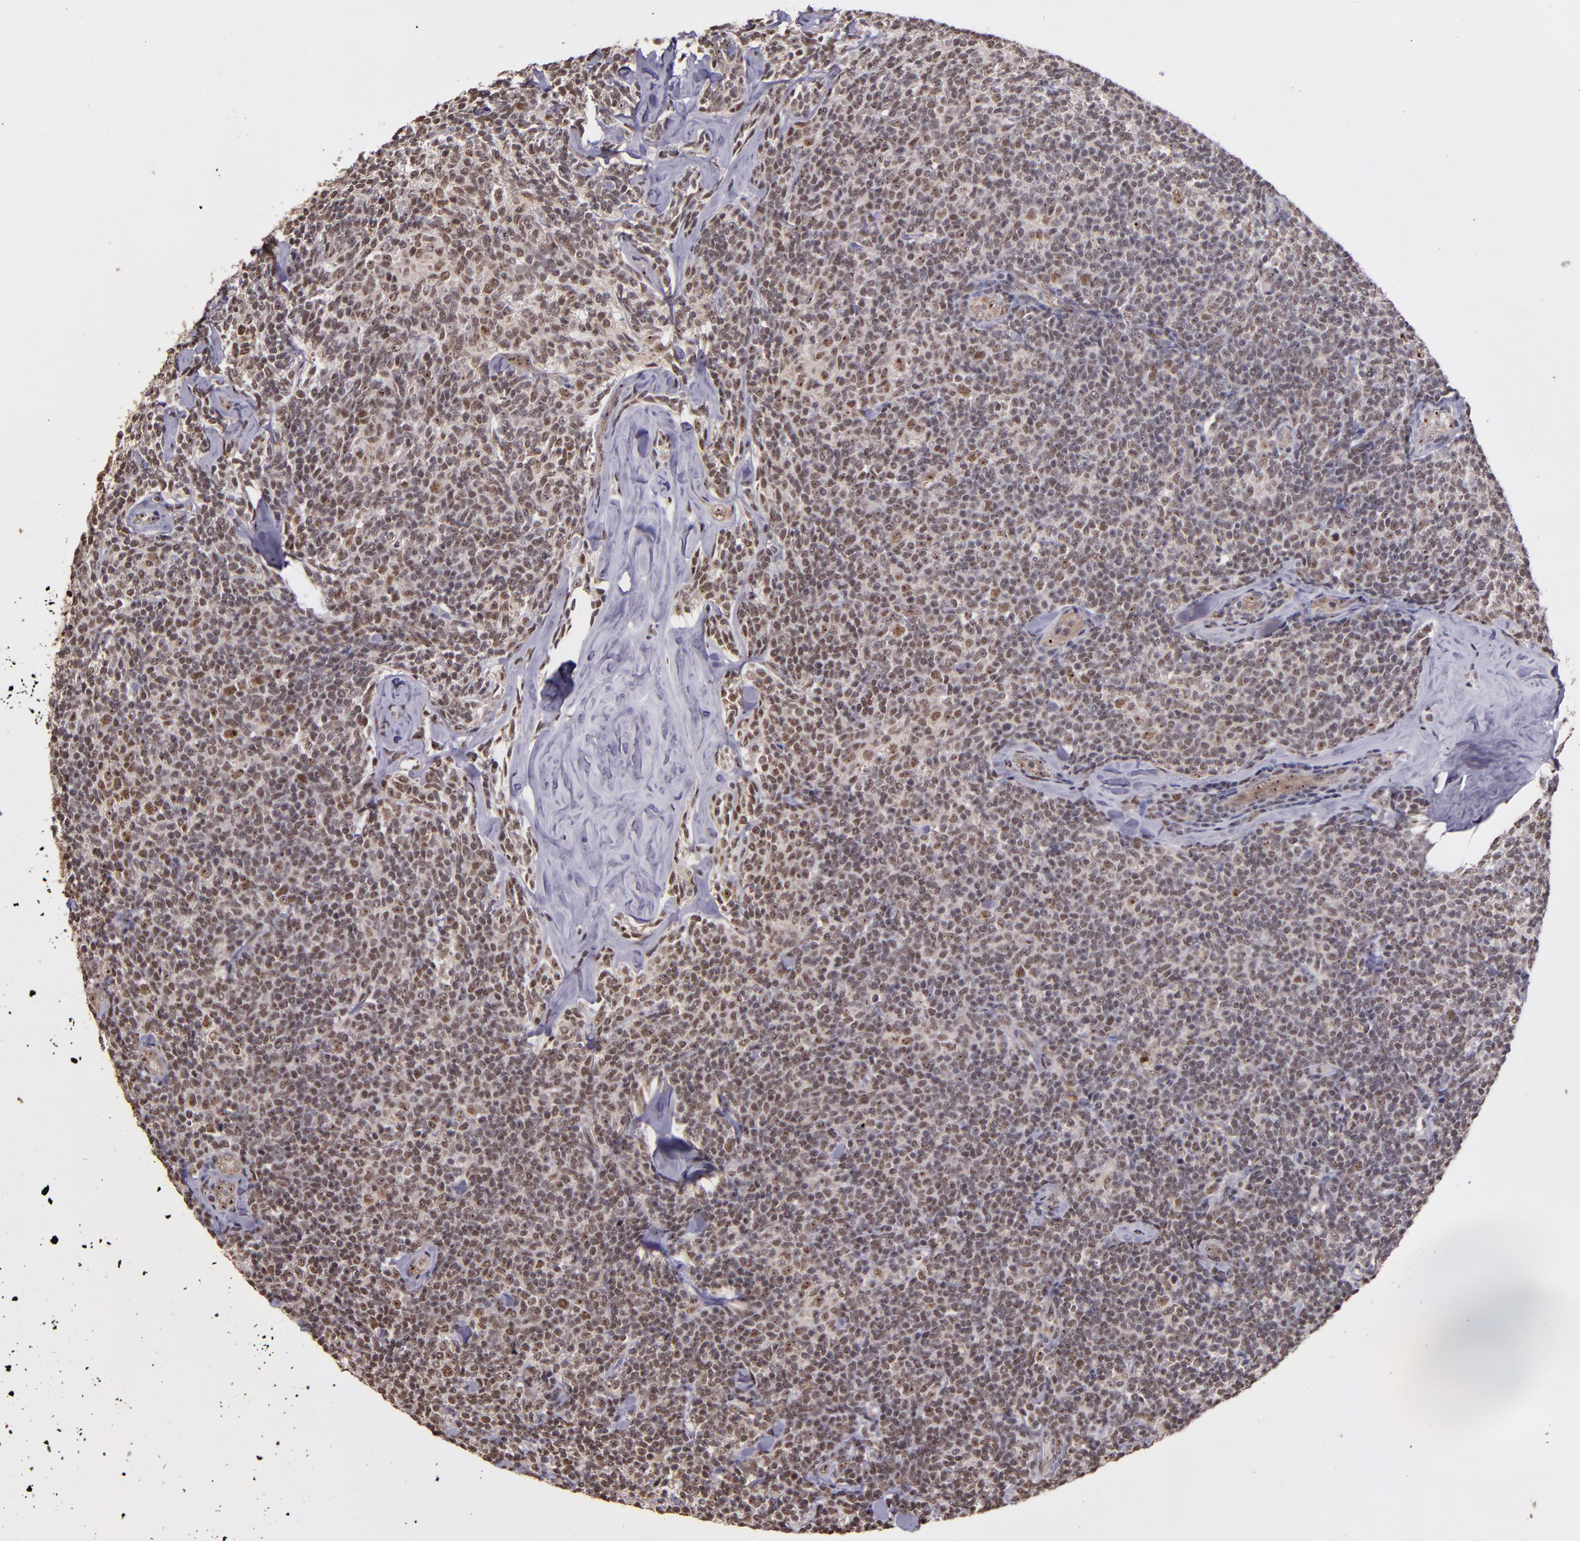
{"staining": {"intensity": "moderate", "quantity": "25%-75%", "location": "nuclear"}, "tissue": "lymphoma", "cell_type": "Tumor cells", "image_type": "cancer", "snomed": [{"axis": "morphology", "description": "Malignant lymphoma, non-Hodgkin's type, Low grade"}, {"axis": "topography", "description": "Lymph node"}], "caption": "This image reveals IHC staining of lymphoma, with medium moderate nuclear staining in approximately 25%-75% of tumor cells.", "gene": "CECR2", "patient": {"sex": "female", "age": 56}}